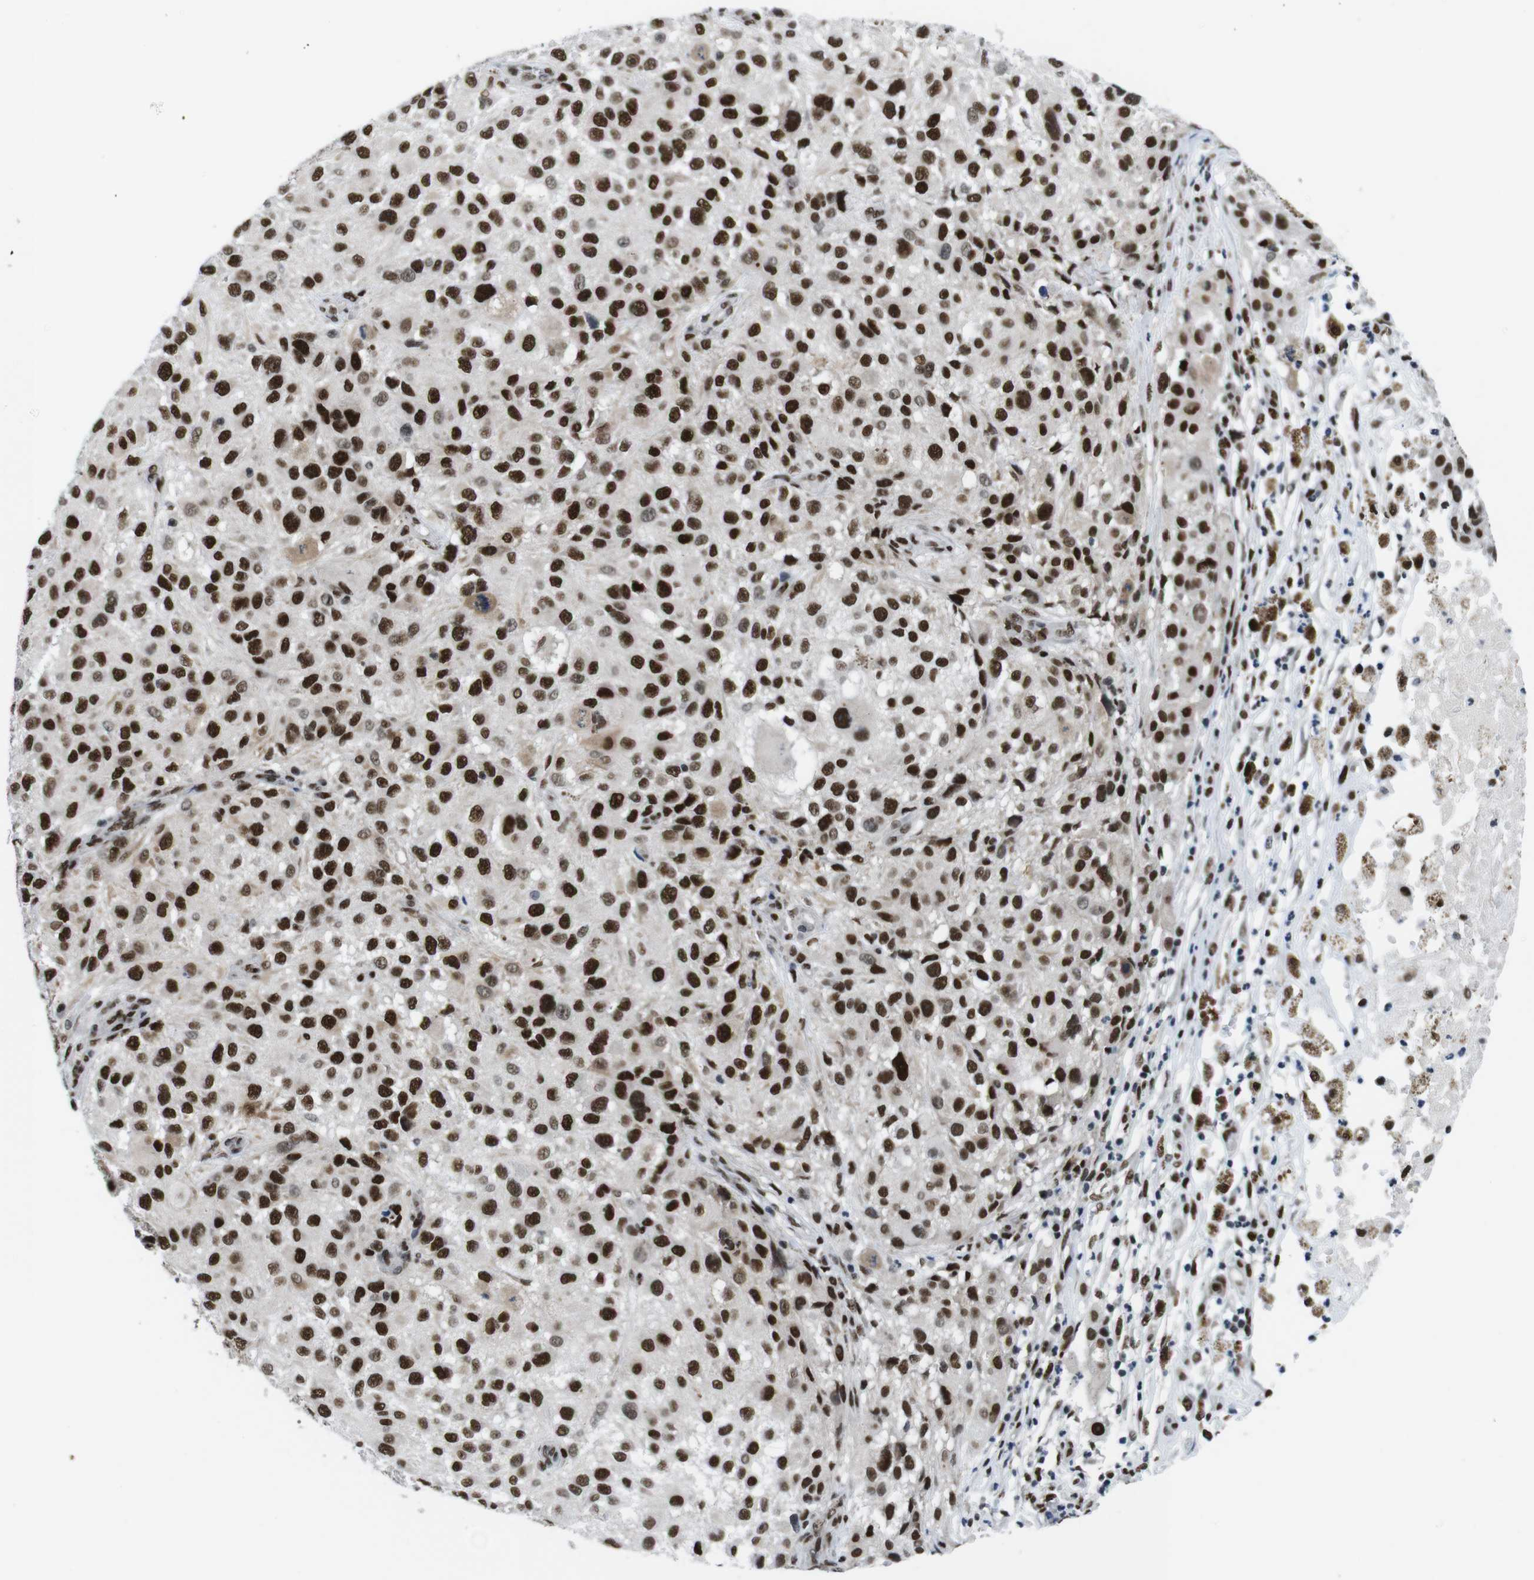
{"staining": {"intensity": "strong", "quantity": ">75%", "location": "nuclear"}, "tissue": "melanoma", "cell_type": "Tumor cells", "image_type": "cancer", "snomed": [{"axis": "morphology", "description": "Necrosis, NOS"}, {"axis": "morphology", "description": "Malignant melanoma, NOS"}, {"axis": "topography", "description": "Skin"}], "caption": "Tumor cells reveal high levels of strong nuclear expression in about >75% of cells in human melanoma. The protein of interest is shown in brown color, while the nuclei are stained blue.", "gene": "PSME3", "patient": {"sex": "female", "age": 87}}